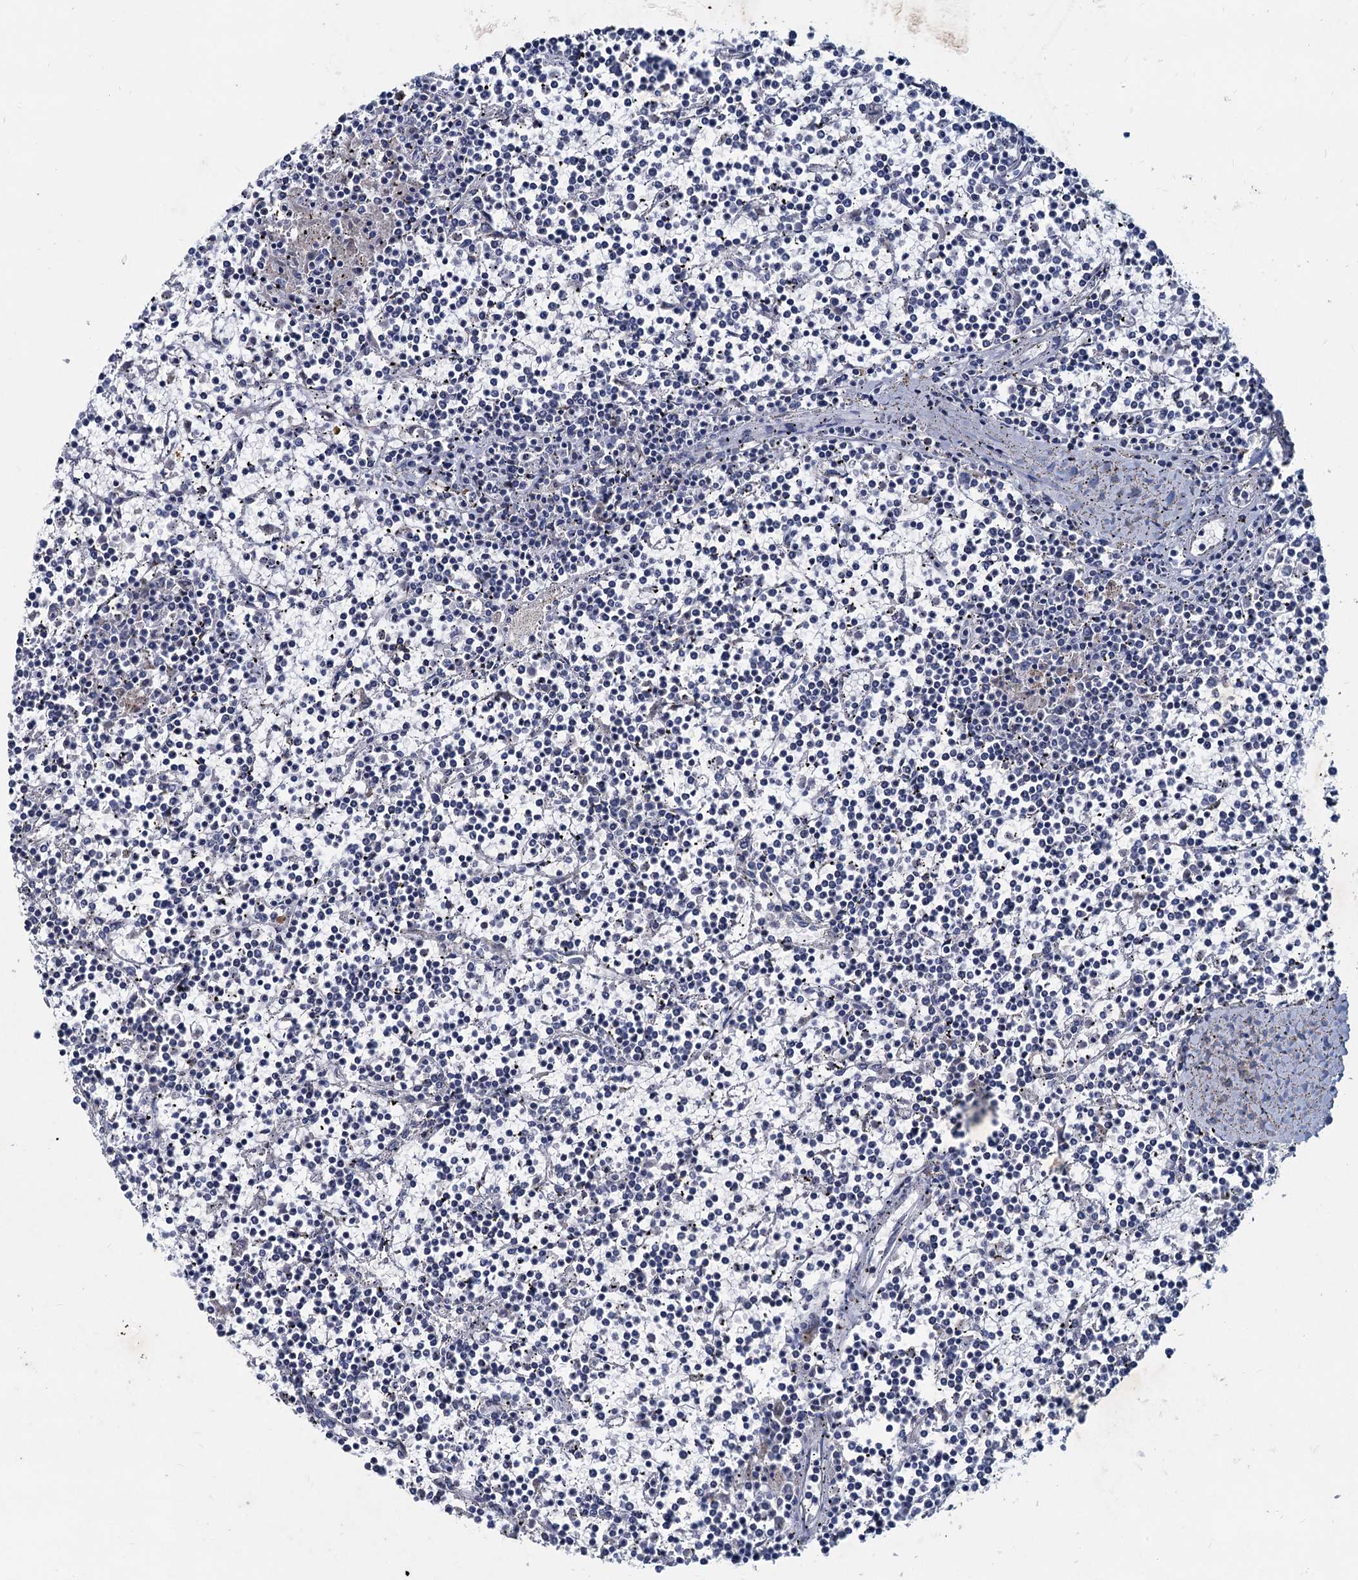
{"staining": {"intensity": "negative", "quantity": "none", "location": "none"}, "tissue": "lymphoma", "cell_type": "Tumor cells", "image_type": "cancer", "snomed": [{"axis": "morphology", "description": "Malignant lymphoma, non-Hodgkin's type, Low grade"}, {"axis": "topography", "description": "Spleen"}], "caption": "Tumor cells show no significant protein positivity in lymphoma. The staining is performed using DAB brown chromogen with nuclei counter-stained in using hematoxylin.", "gene": "TMX2", "patient": {"sex": "female", "age": 19}}